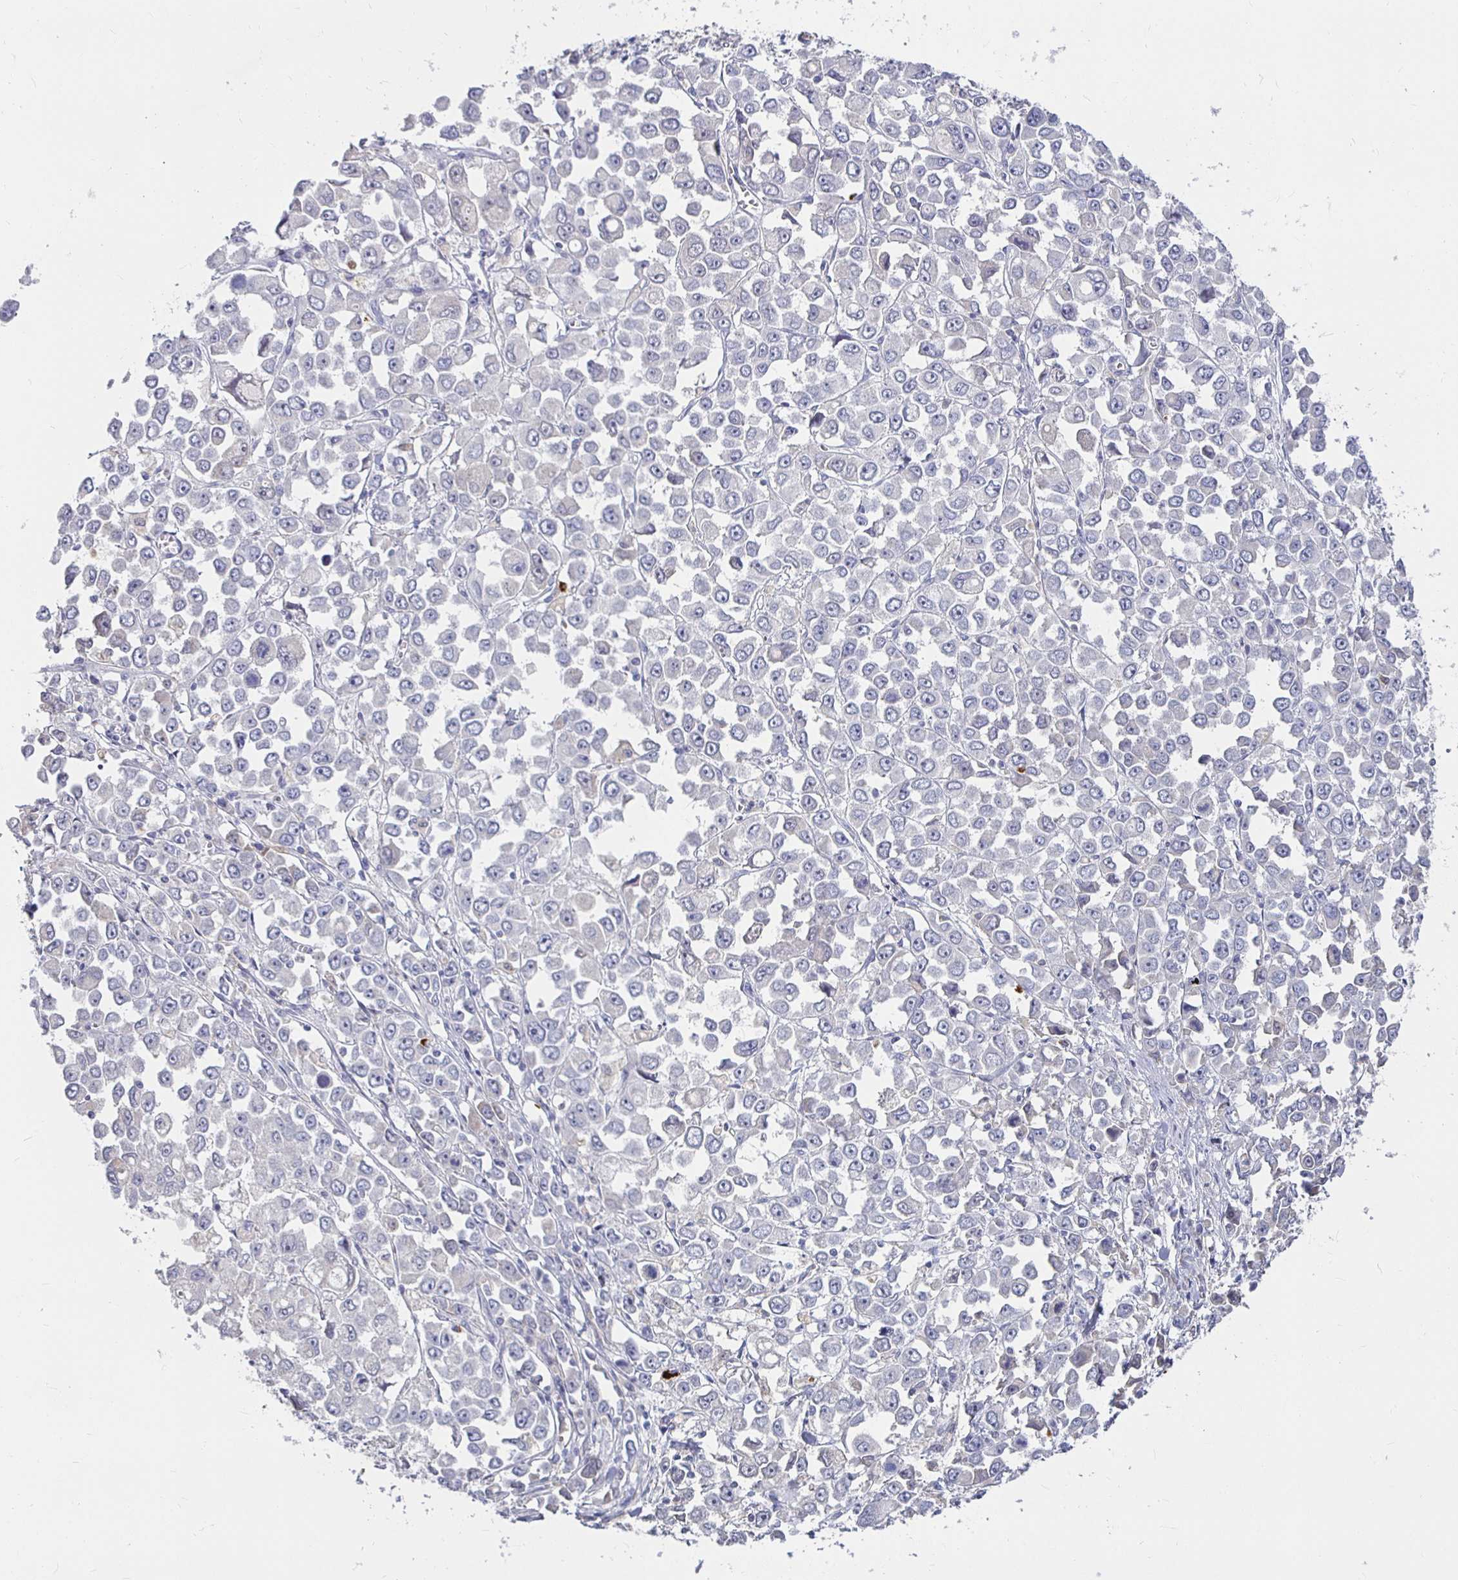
{"staining": {"intensity": "negative", "quantity": "none", "location": "none"}, "tissue": "stomach cancer", "cell_type": "Tumor cells", "image_type": "cancer", "snomed": [{"axis": "morphology", "description": "Adenocarcinoma, NOS"}, {"axis": "topography", "description": "Stomach, upper"}], "caption": "A high-resolution micrograph shows immunohistochemistry (IHC) staining of stomach adenocarcinoma, which shows no significant positivity in tumor cells.", "gene": "RNF144B", "patient": {"sex": "male", "age": 70}}